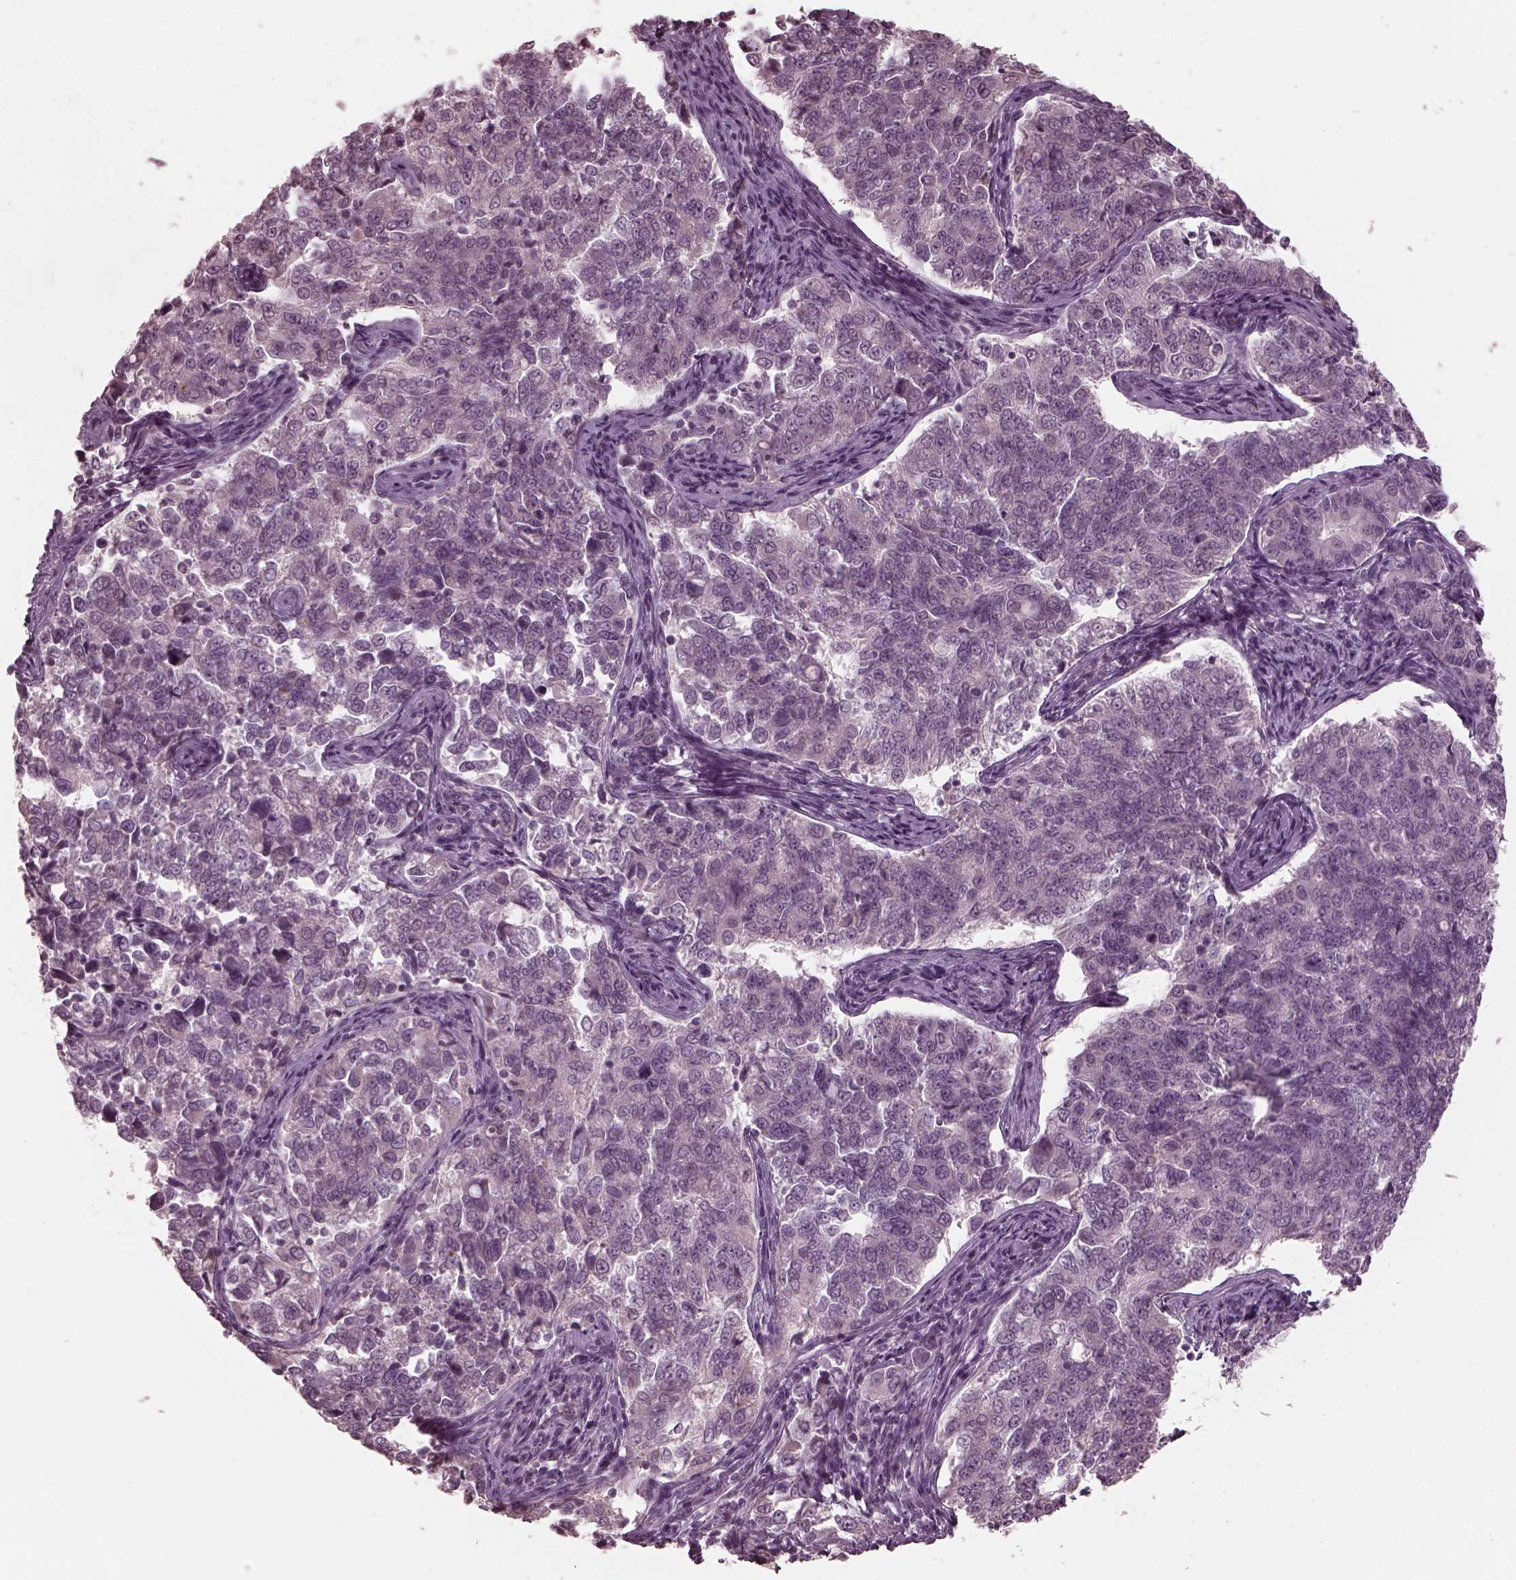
{"staining": {"intensity": "negative", "quantity": "none", "location": "none"}, "tissue": "endometrial cancer", "cell_type": "Tumor cells", "image_type": "cancer", "snomed": [{"axis": "morphology", "description": "Adenocarcinoma, NOS"}, {"axis": "topography", "description": "Endometrium"}], "caption": "Immunohistochemistry (IHC) of human endometrial adenocarcinoma demonstrates no staining in tumor cells.", "gene": "RCVRN", "patient": {"sex": "female", "age": 43}}